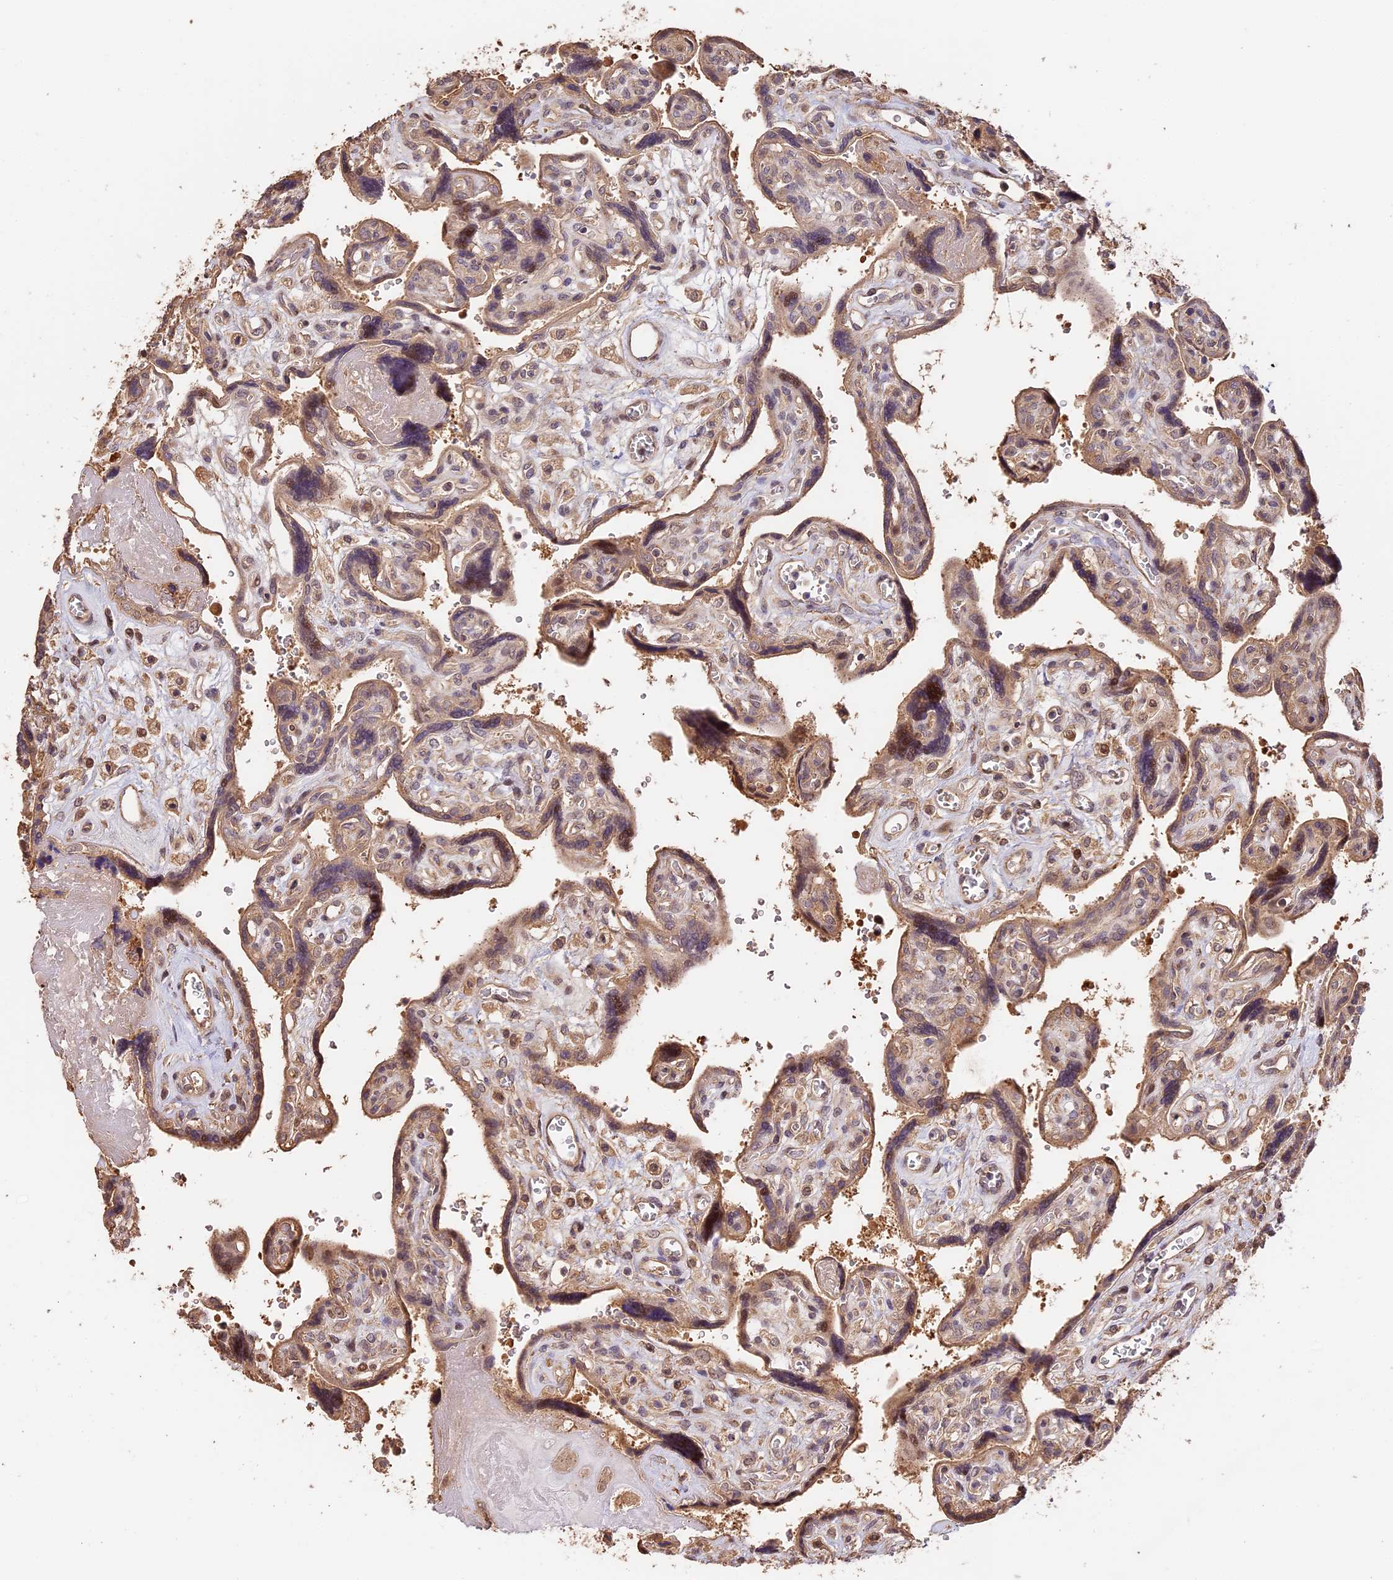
{"staining": {"intensity": "moderate", "quantity": ">75%", "location": "cytoplasmic/membranous"}, "tissue": "placenta", "cell_type": "Trophoblastic cells", "image_type": "normal", "snomed": [{"axis": "morphology", "description": "Normal tissue, NOS"}, {"axis": "topography", "description": "Placenta"}], "caption": "High-magnification brightfield microscopy of normal placenta stained with DAB (brown) and counterstained with hematoxylin (blue). trophoblastic cells exhibit moderate cytoplasmic/membranous staining is appreciated in about>75% of cells.", "gene": "PPP1R37", "patient": {"sex": "female", "age": 39}}